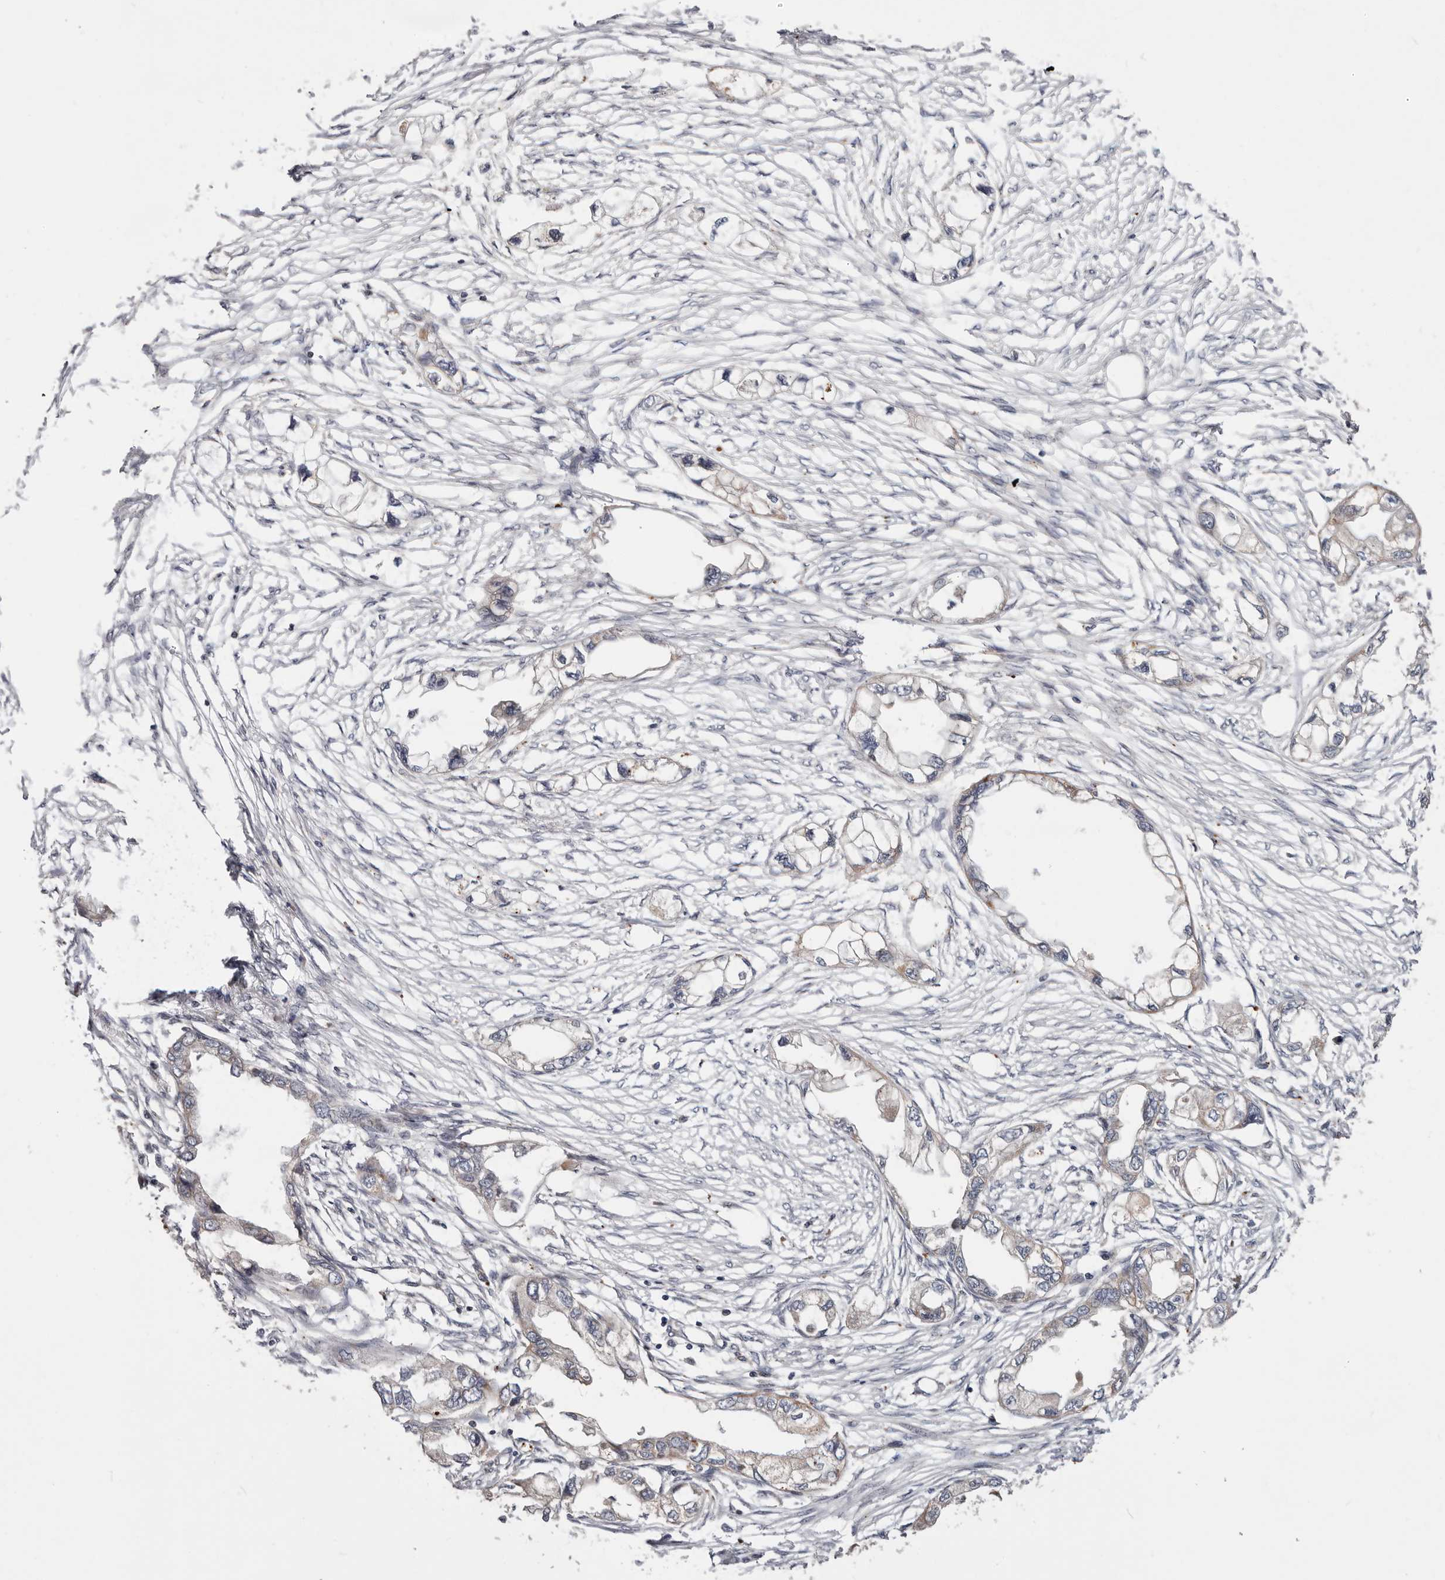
{"staining": {"intensity": "negative", "quantity": "none", "location": "none"}, "tissue": "endometrial cancer", "cell_type": "Tumor cells", "image_type": "cancer", "snomed": [{"axis": "morphology", "description": "Adenocarcinoma, NOS"}, {"axis": "morphology", "description": "Adenocarcinoma, metastatic, NOS"}, {"axis": "topography", "description": "Adipose tissue"}, {"axis": "topography", "description": "Endometrium"}], "caption": "High magnification brightfield microscopy of endometrial cancer (metastatic adenocarcinoma) stained with DAB (brown) and counterstained with hematoxylin (blue): tumor cells show no significant expression. (Brightfield microscopy of DAB (3,3'-diaminobenzidine) immunohistochemistry at high magnification).", "gene": "USP33", "patient": {"sex": "female", "age": 67}}